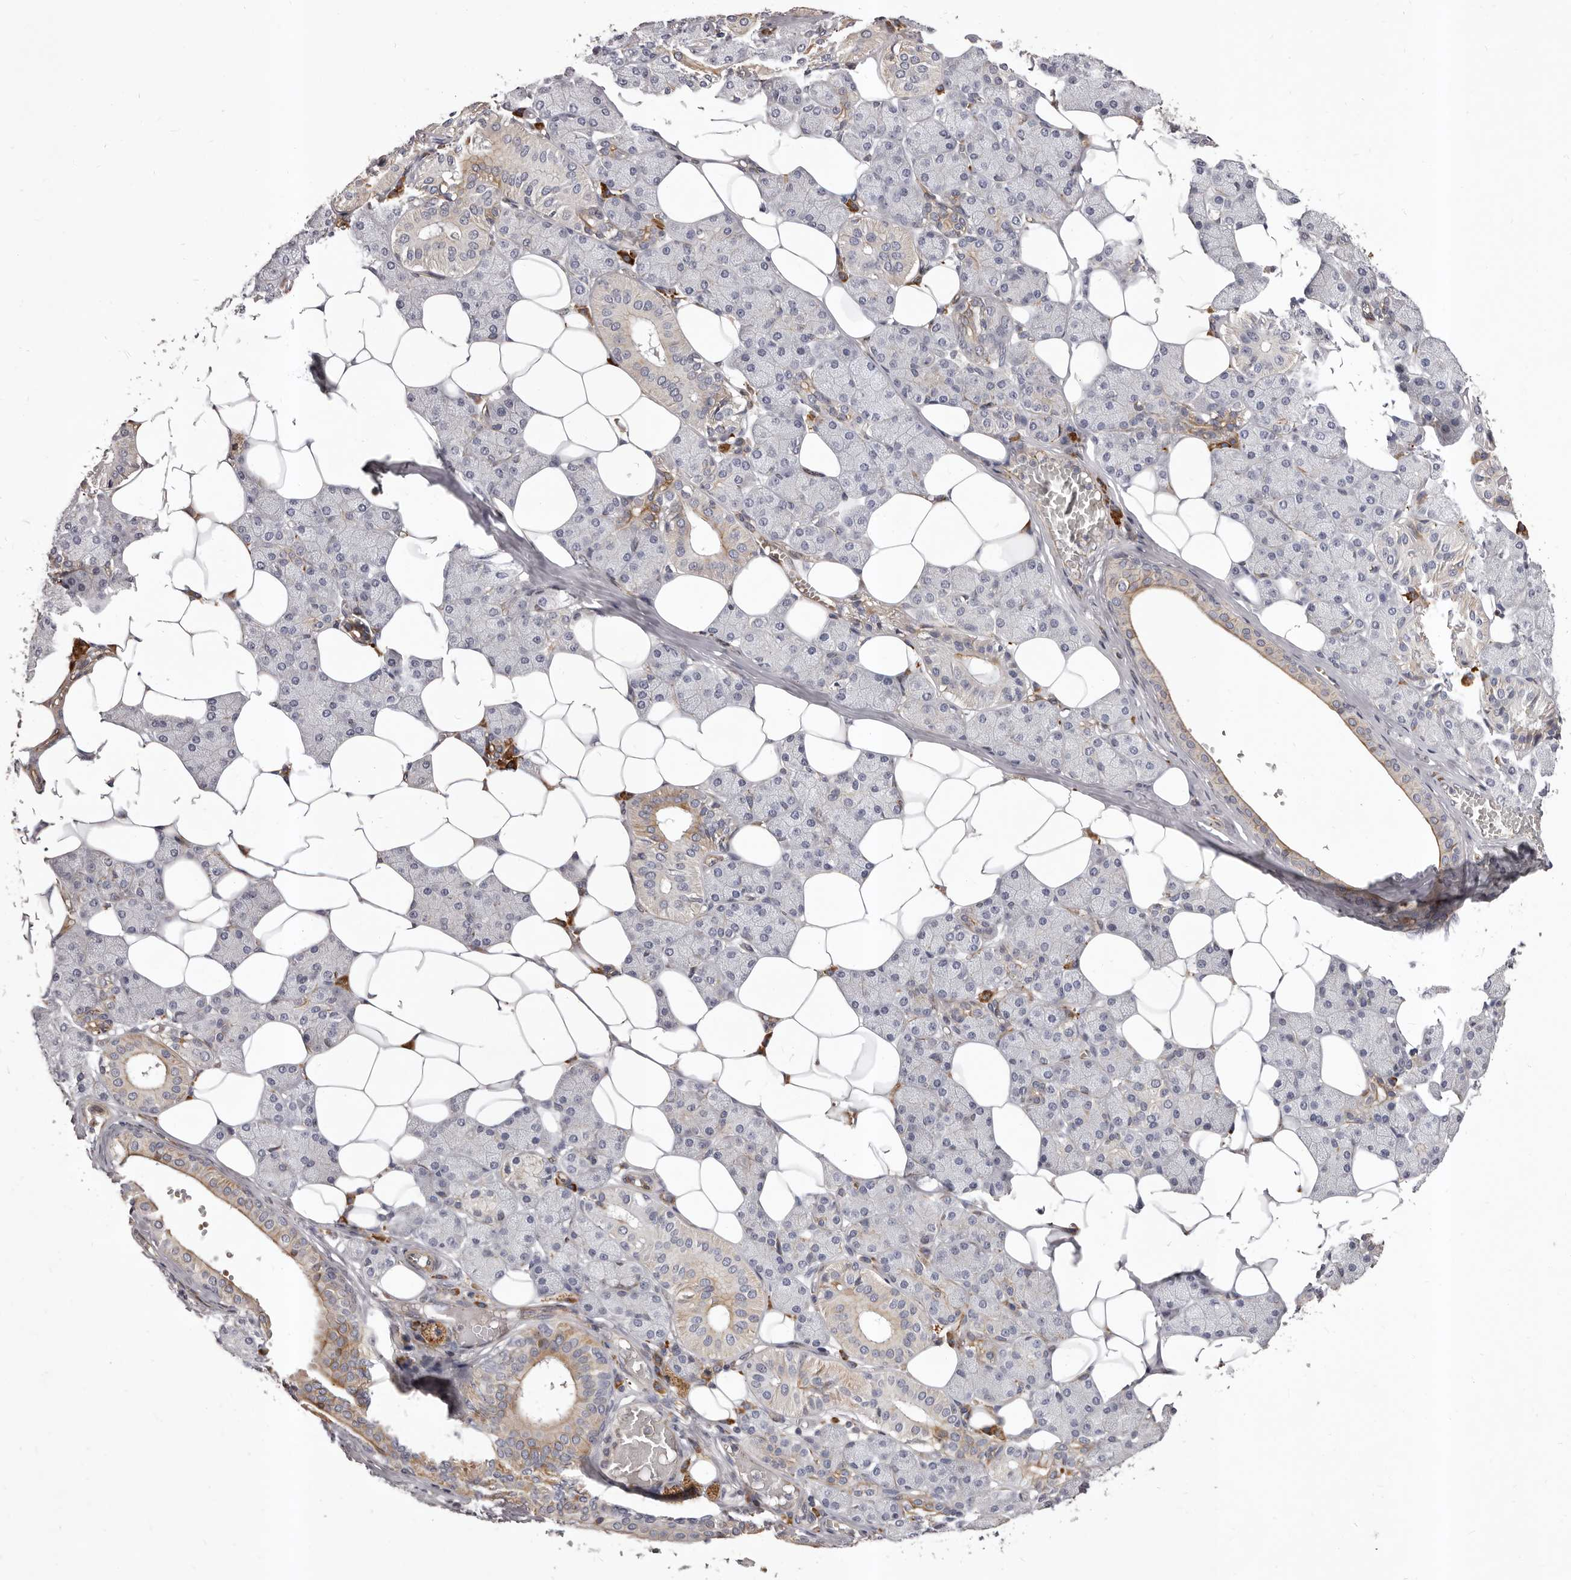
{"staining": {"intensity": "moderate", "quantity": "<25%", "location": "cytoplasmic/membranous"}, "tissue": "salivary gland", "cell_type": "Glandular cells", "image_type": "normal", "snomed": [{"axis": "morphology", "description": "Normal tissue, NOS"}, {"axis": "topography", "description": "Salivary gland"}], "caption": "DAB (3,3'-diaminobenzidine) immunohistochemical staining of benign human salivary gland shows moderate cytoplasmic/membranous protein positivity in about <25% of glandular cells.", "gene": "ALPK1", "patient": {"sex": "female", "age": 33}}